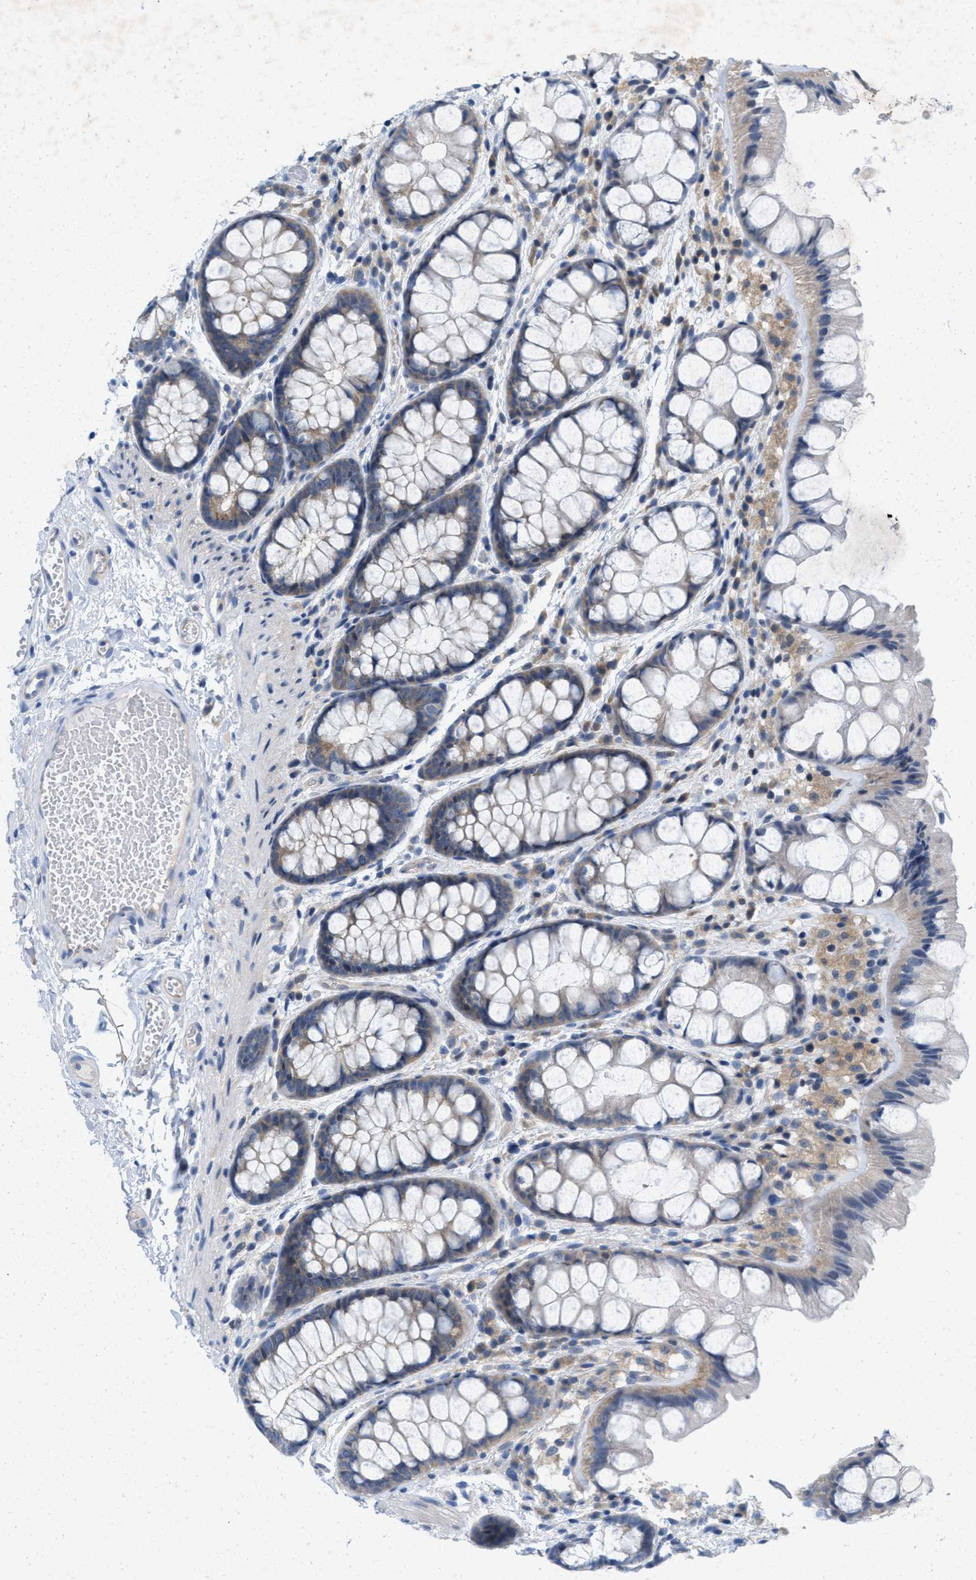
{"staining": {"intensity": "negative", "quantity": "none", "location": "none"}, "tissue": "colon", "cell_type": "Endothelial cells", "image_type": "normal", "snomed": [{"axis": "morphology", "description": "Normal tissue, NOS"}, {"axis": "topography", "description": "Colon"}], "caption": "High power microscopy micrograph of an immunohistochemistry (IHC) histopathology image of benign colon, revealing no significant staining in endothelial cells.", "gene": "WIPI2", "patient": {"sex": "male", "age": 47}}